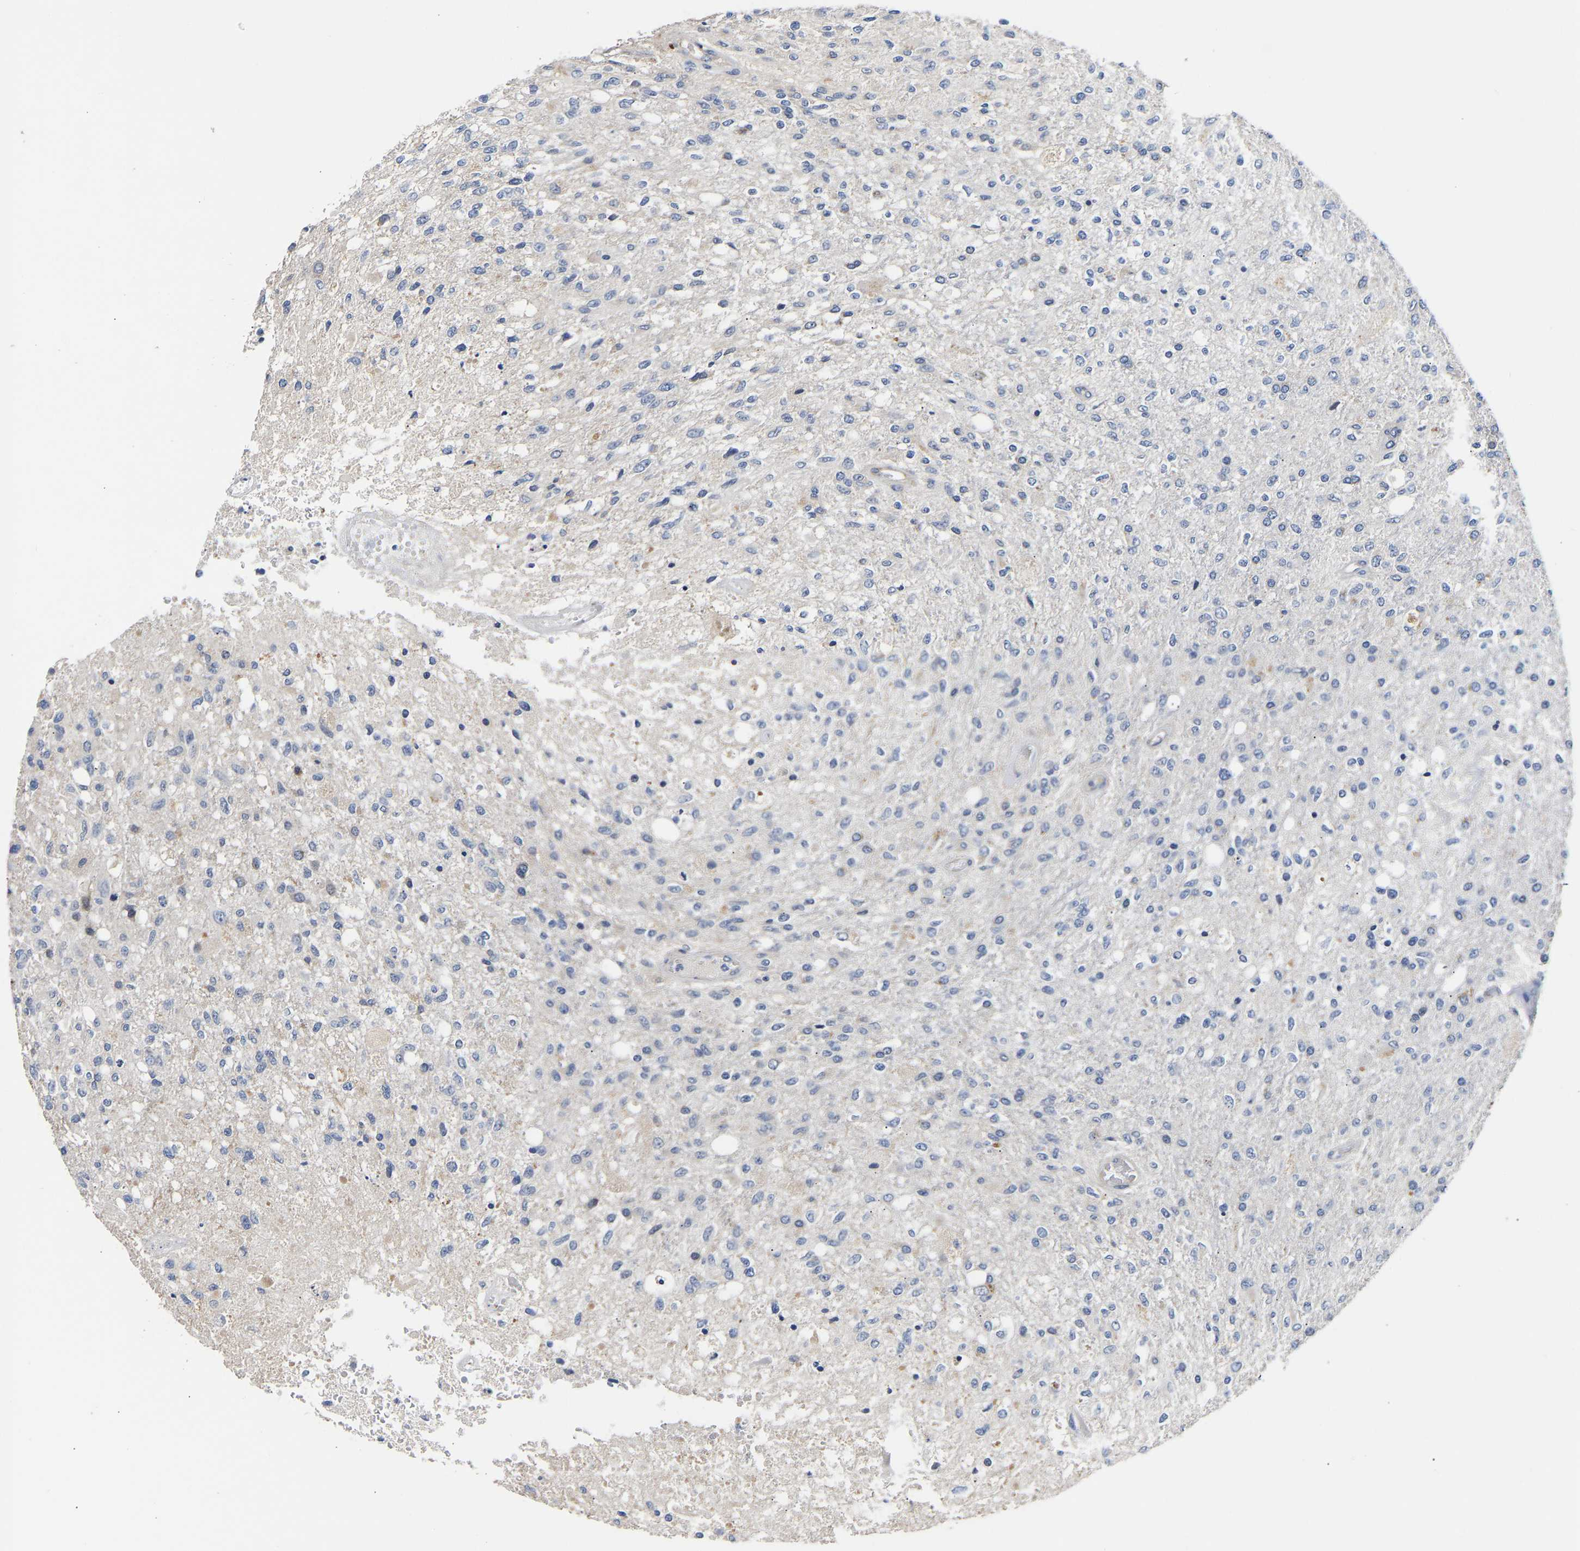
{"staining": {"intensity": "negative", "quantity": "none", "location": "none"}, "tissue": "glioma", "cell_type": "Tumor cells", "image_type": "cancer", "snomed": [{"axis": "morphology", "description": "Normal tissue, NOS"}, {"axis": "morphology", "description": "Glioma, malignant, High grade"}, {"axis": "topography", "description": "Cerebral cortex"}], "caption": "Human malignant glioma (high-grade) stained for a protein using immunohistochemistry displays no expression in tumor cells.", "gene": "KASH5", "patient": {"sex": "male", "age": 77}}